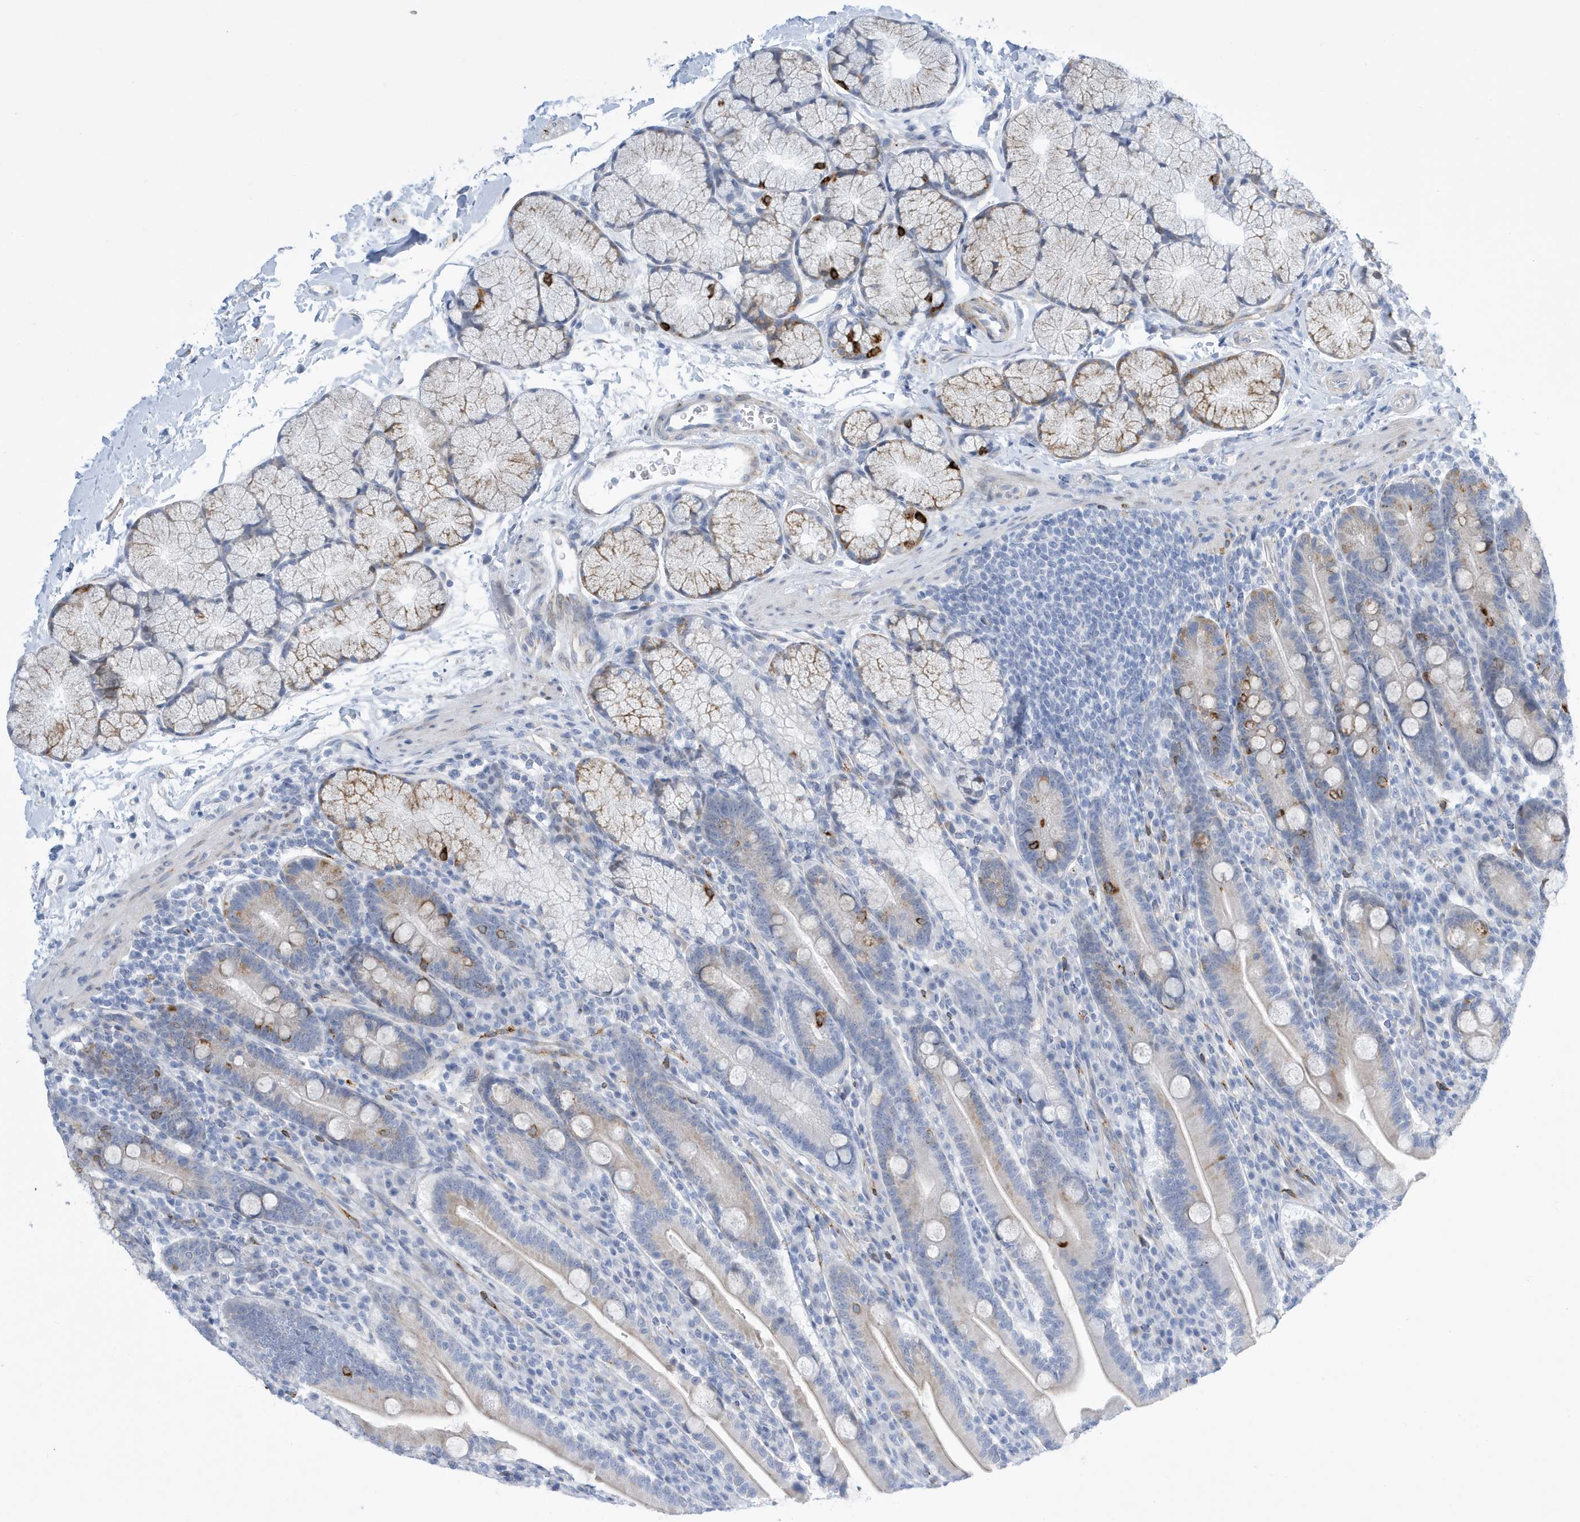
{"staining": {"intensity": "moderate", "quantity": "<25%", "location": "cytoplasmic/membranous"}, "tissue": "duodenum", "cell_type": "Glandular cells", "image_type": "normal", "snomed": [{"axis": "morphology", "description": "Normal tissue, NOS"}, {"axis": "topography", "description": "Duodenum"}], "caption": "The immunohistochemical stain shows moderate cytoplasmic/membranous positivity in glandular cells of benign duodenum. The protein of interest is shown in brown color, while the nuclei are stained blue.", "gene": "SEMA3F", "patient": {"sex": "male", "age": 35}}